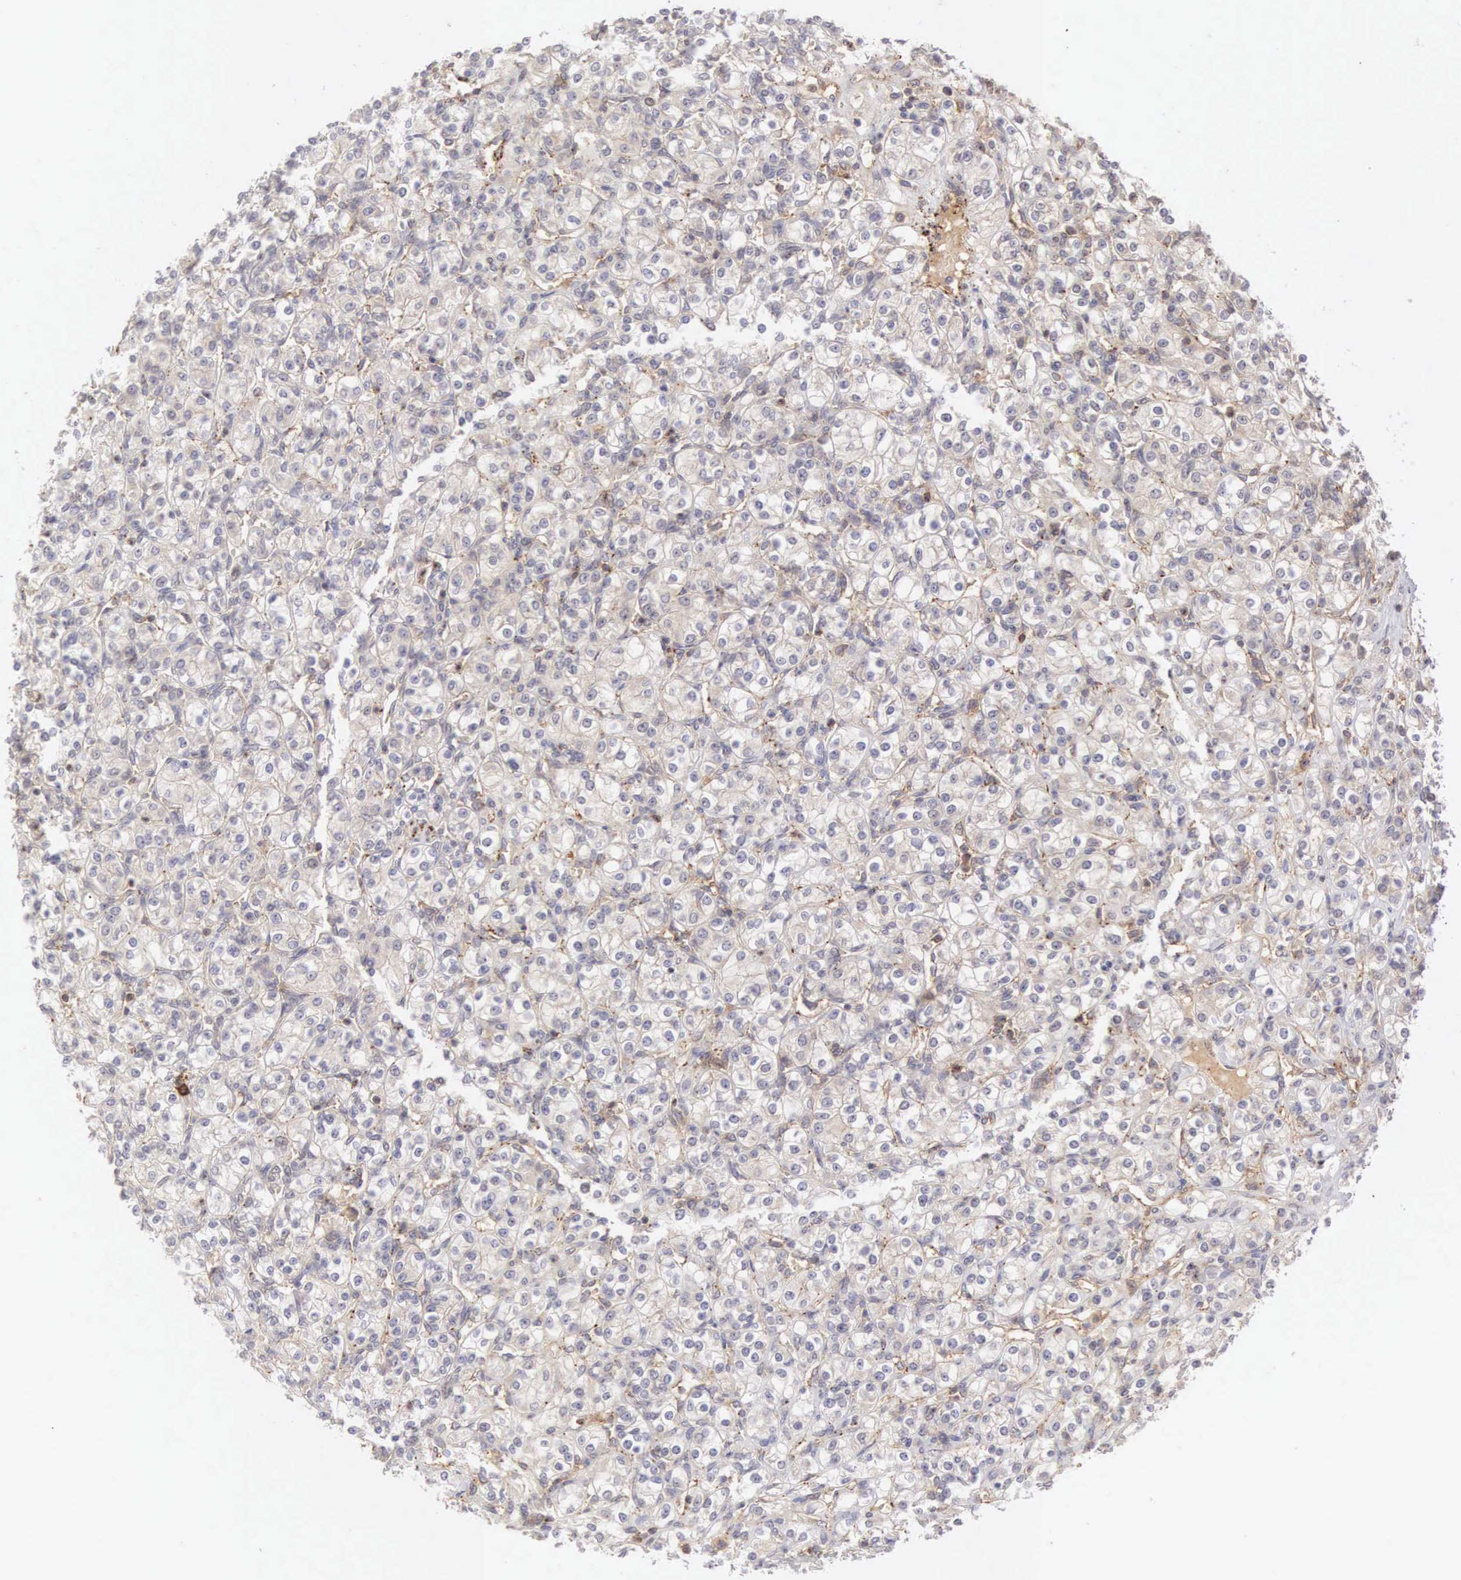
{"staining": {"intensity": "weak", "quantity": "<25%", "location": "cytoplasmic/membranous"}, "tissue": "renal cancer", "cell_type": "Tumor cells", "image_type": "cancer", "snomed": [{"axis": "morphology", "description": "Adenocarcinoma, NOS"}, {"axis": "topography", "description": "Kidney"}], "caption": "IHC micrograph of neoplastic tissue: renal cancer stained with DAB (3,3'-diaminobenzidine) exhibits no significant protein expression in tumor cells. (Stains: DAB (3,3'-diaminobenzidine) IHC with hematoxylin counter stain, Microscopy: brightfield microscopy at high magnification).", "gene": "CD1A", "patient": {"sex": "male", "age": 77}}